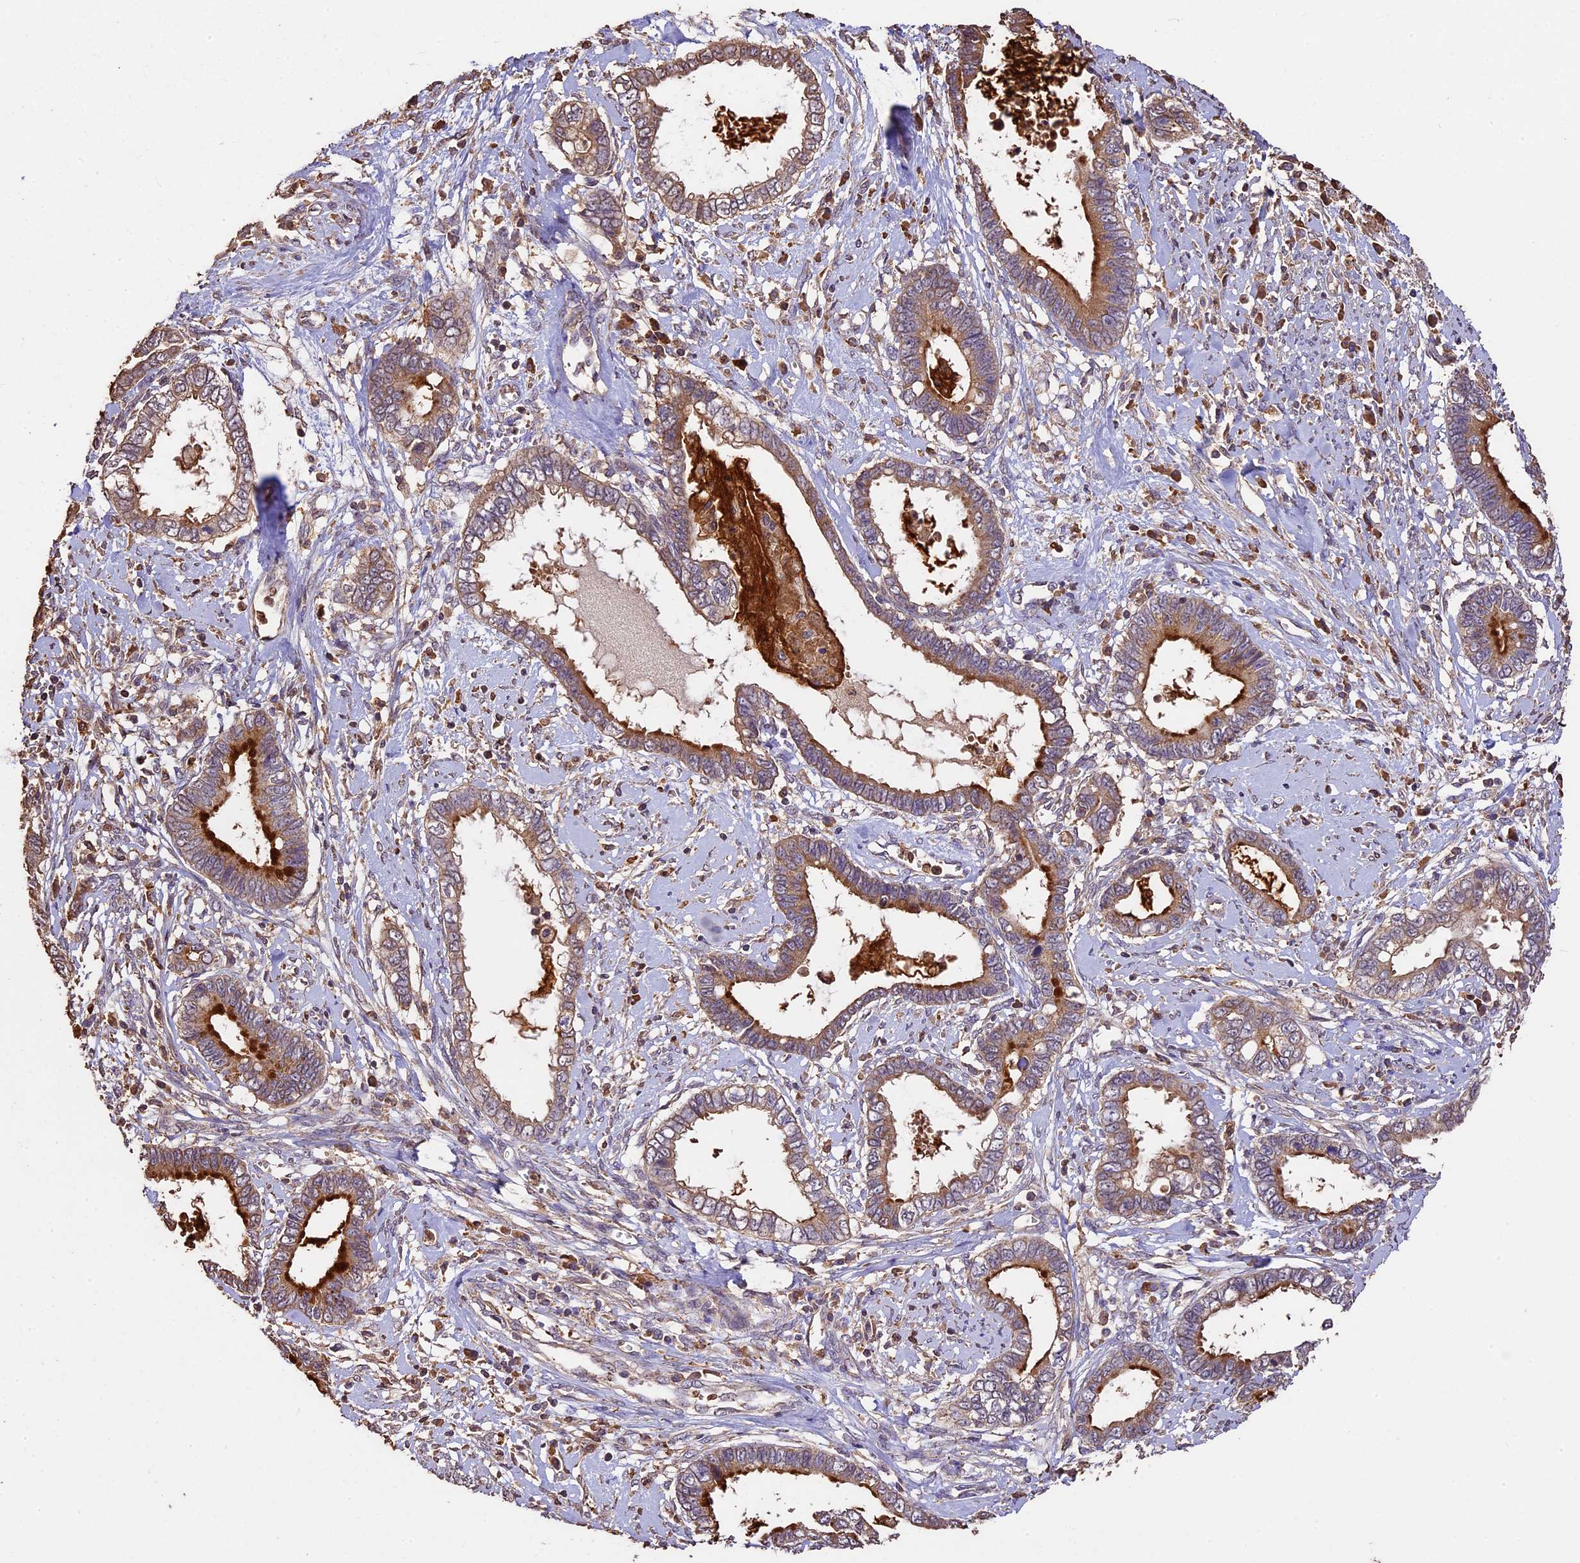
{"staining": {"intensity": "strong", "quantity": "25%-75%", "location": "cytoplasmic/membranous"}, "tissue": "cervical cancer", "cell_type": "Tumor cells", "image_type": "cancer", "snomed": [{"axis": "morphology", "description": "Adenocarcinoma, NOS"}, {"axis": "topography", "description": "Cervix"}], "caption": "Protein expression analysis of human cervical adenocarcinoma reveals strong cytoplasmic/membranous staining in approximately 25%-75% of tumor cells.", "gene": "CRLF1", "patient": {"sex": "female", "age": 44}}